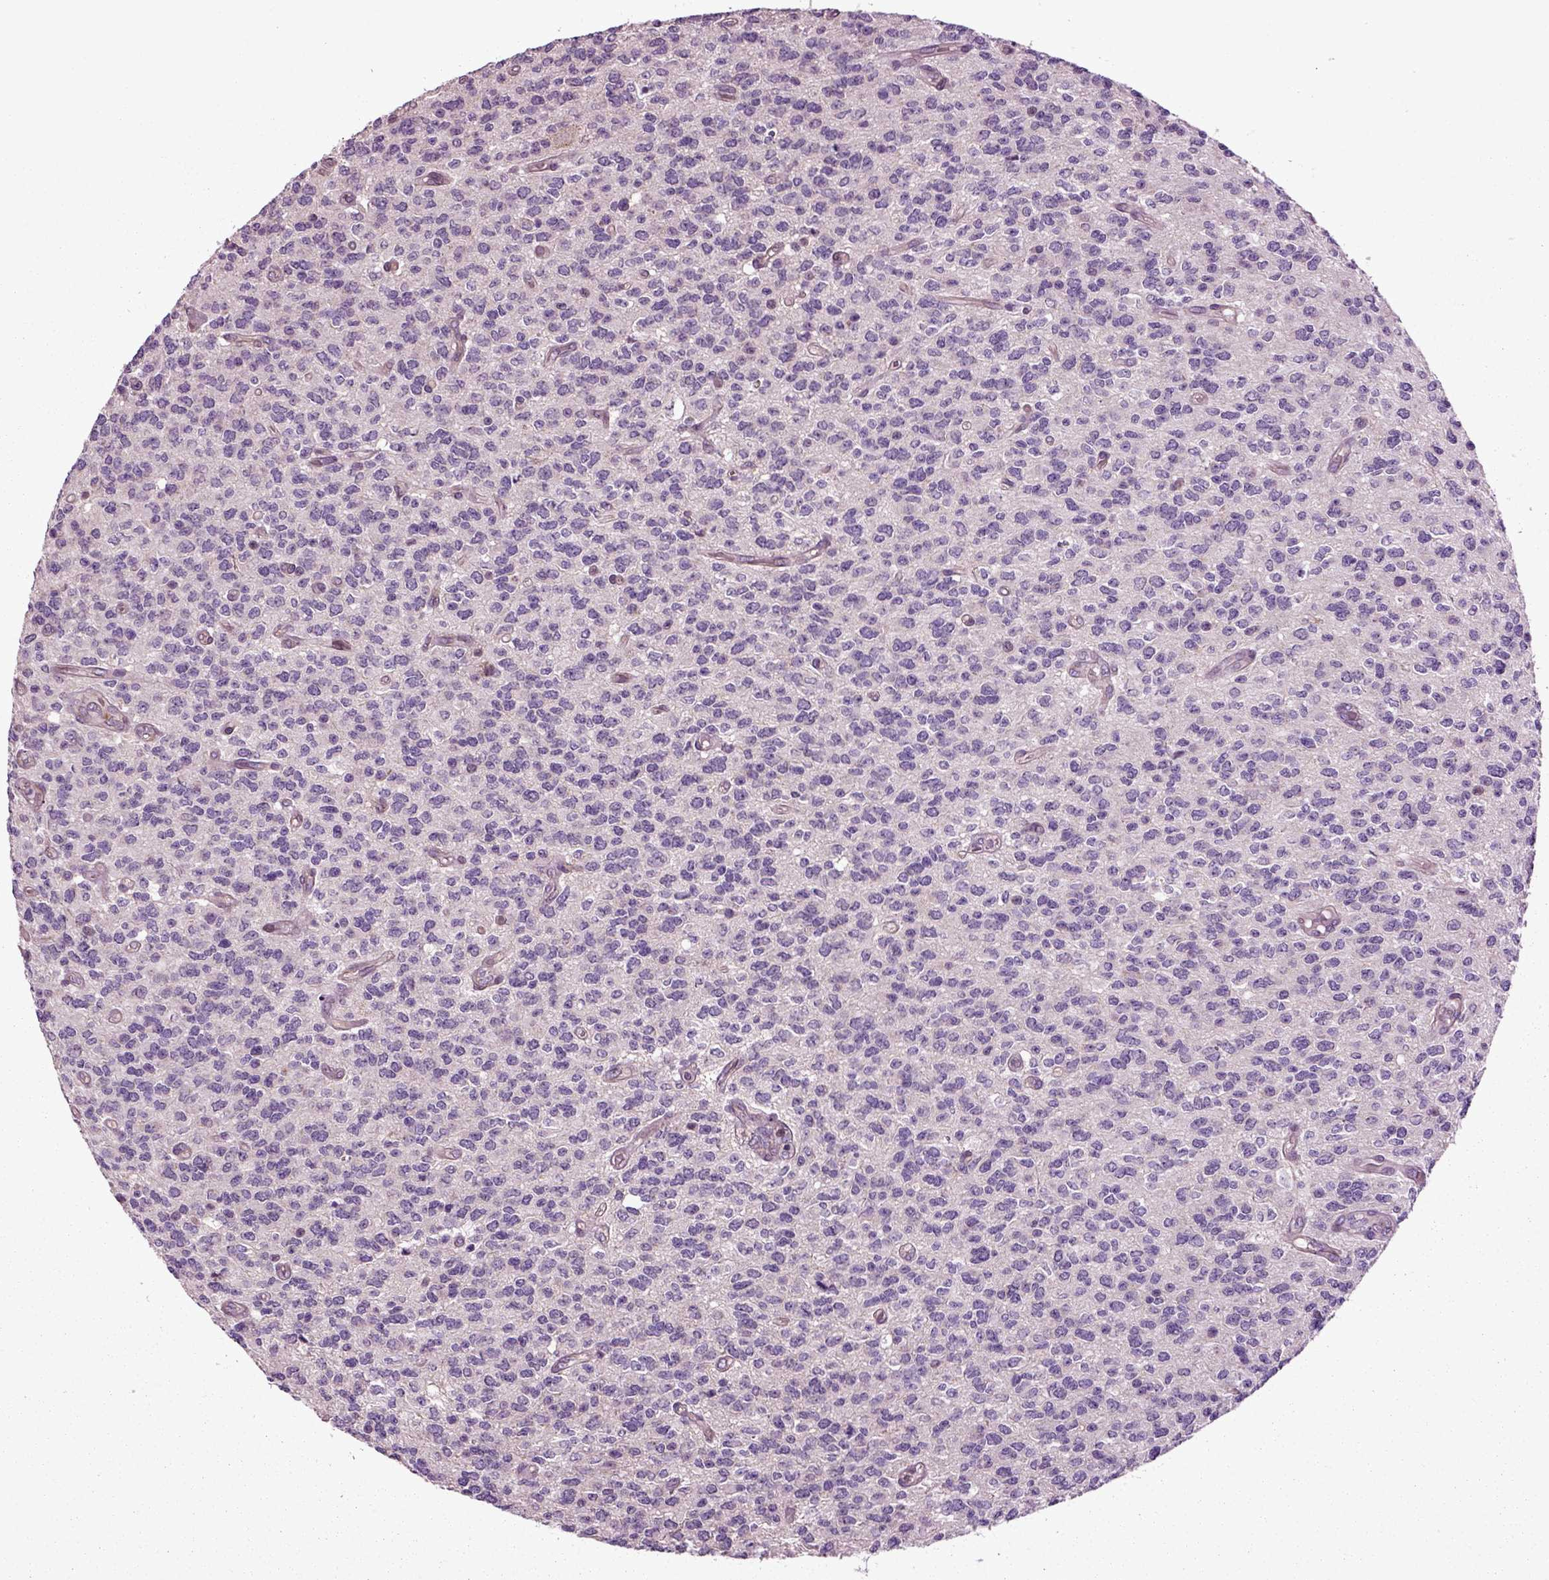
{"staining": {"intensity": "negative", "quantity": "none", "location": "none"}, "tissue": "glioma", "cell_type": "Tumor cells", "image_type": "cancer", "snomed": [{"axis": "morphology", "description": "Glioma, malignant, Low grade"}, {"axis": "topography", "description": "Brain"}], "caption": "An IHC histopathology image of low-grade glioma (malignant) is shown. There is no staining in tumor cells of low-grade glioma (malignant). Nuclei are stained in blue.", "gene": "HAGHL", "patient": {"sex": "female", "age": 45}}